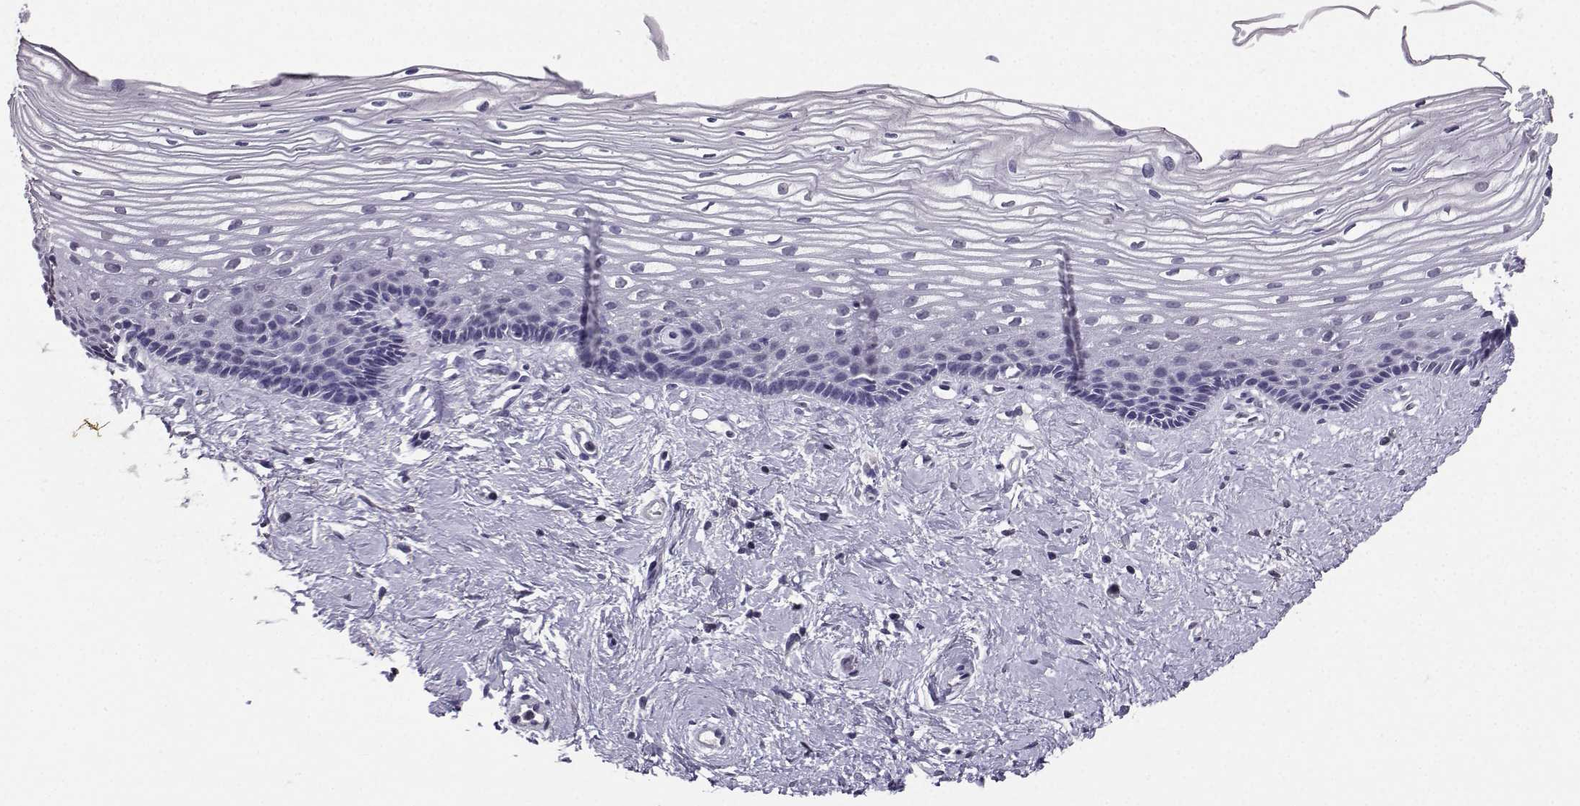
{"staining": {"intensity": "negative", "quantity": "none", "location": "none"}, "tissue": "cervix", "cell_type": "Glandular cells", "image_type": "normal", "snomed": [{"axis": "morphology", "description": "Normal tissue, NOS"}, {"axis": "topography", "description": "Cervix"}], "caption": "Immunohistochemistry (IHC) photomicrograph of normal cervix stained for a protein (brown), which shows no staining in glandular cells.", "gene": "SPAG11A", "patient": {"sex": "female", "age": 40}}